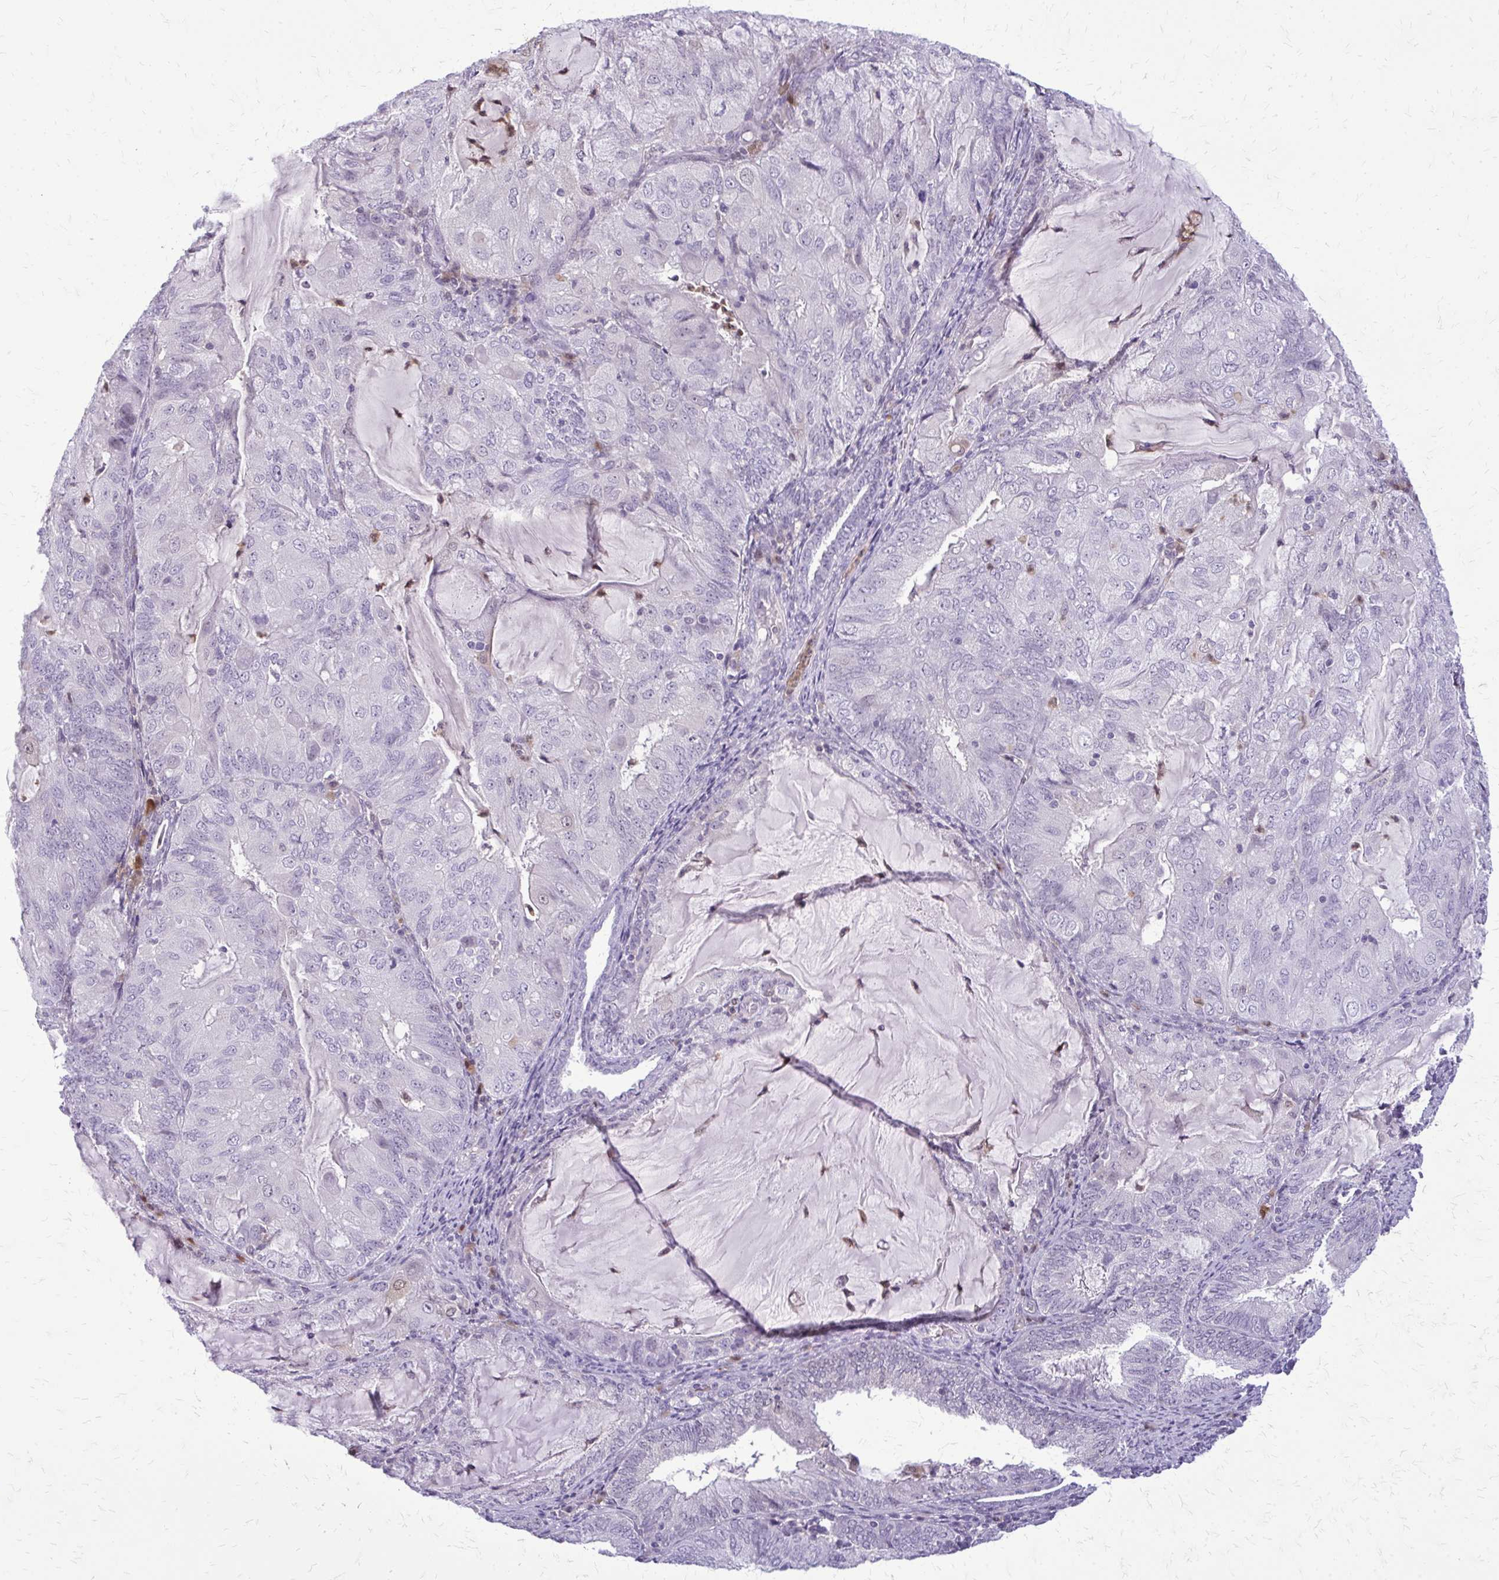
{"staining": {"intensity": "negative", "quantity": "none", "location": "none"}, "tissue": "endometrial cancer", "cell_type": "Tumor cells", "image_type": "cancer", "snomed": [{"axis": "morphology", "description": "Adenocarcinoma, NOS"}, {"axis": "topography", "description": "Endometrium"}], "caption": "Tumor cells show no significant staining in adenocarcinoma (endometrial). Nuclei are stained in blue.", "gene": "GLRX", "patient": {"sex": "female", "age": 81}}